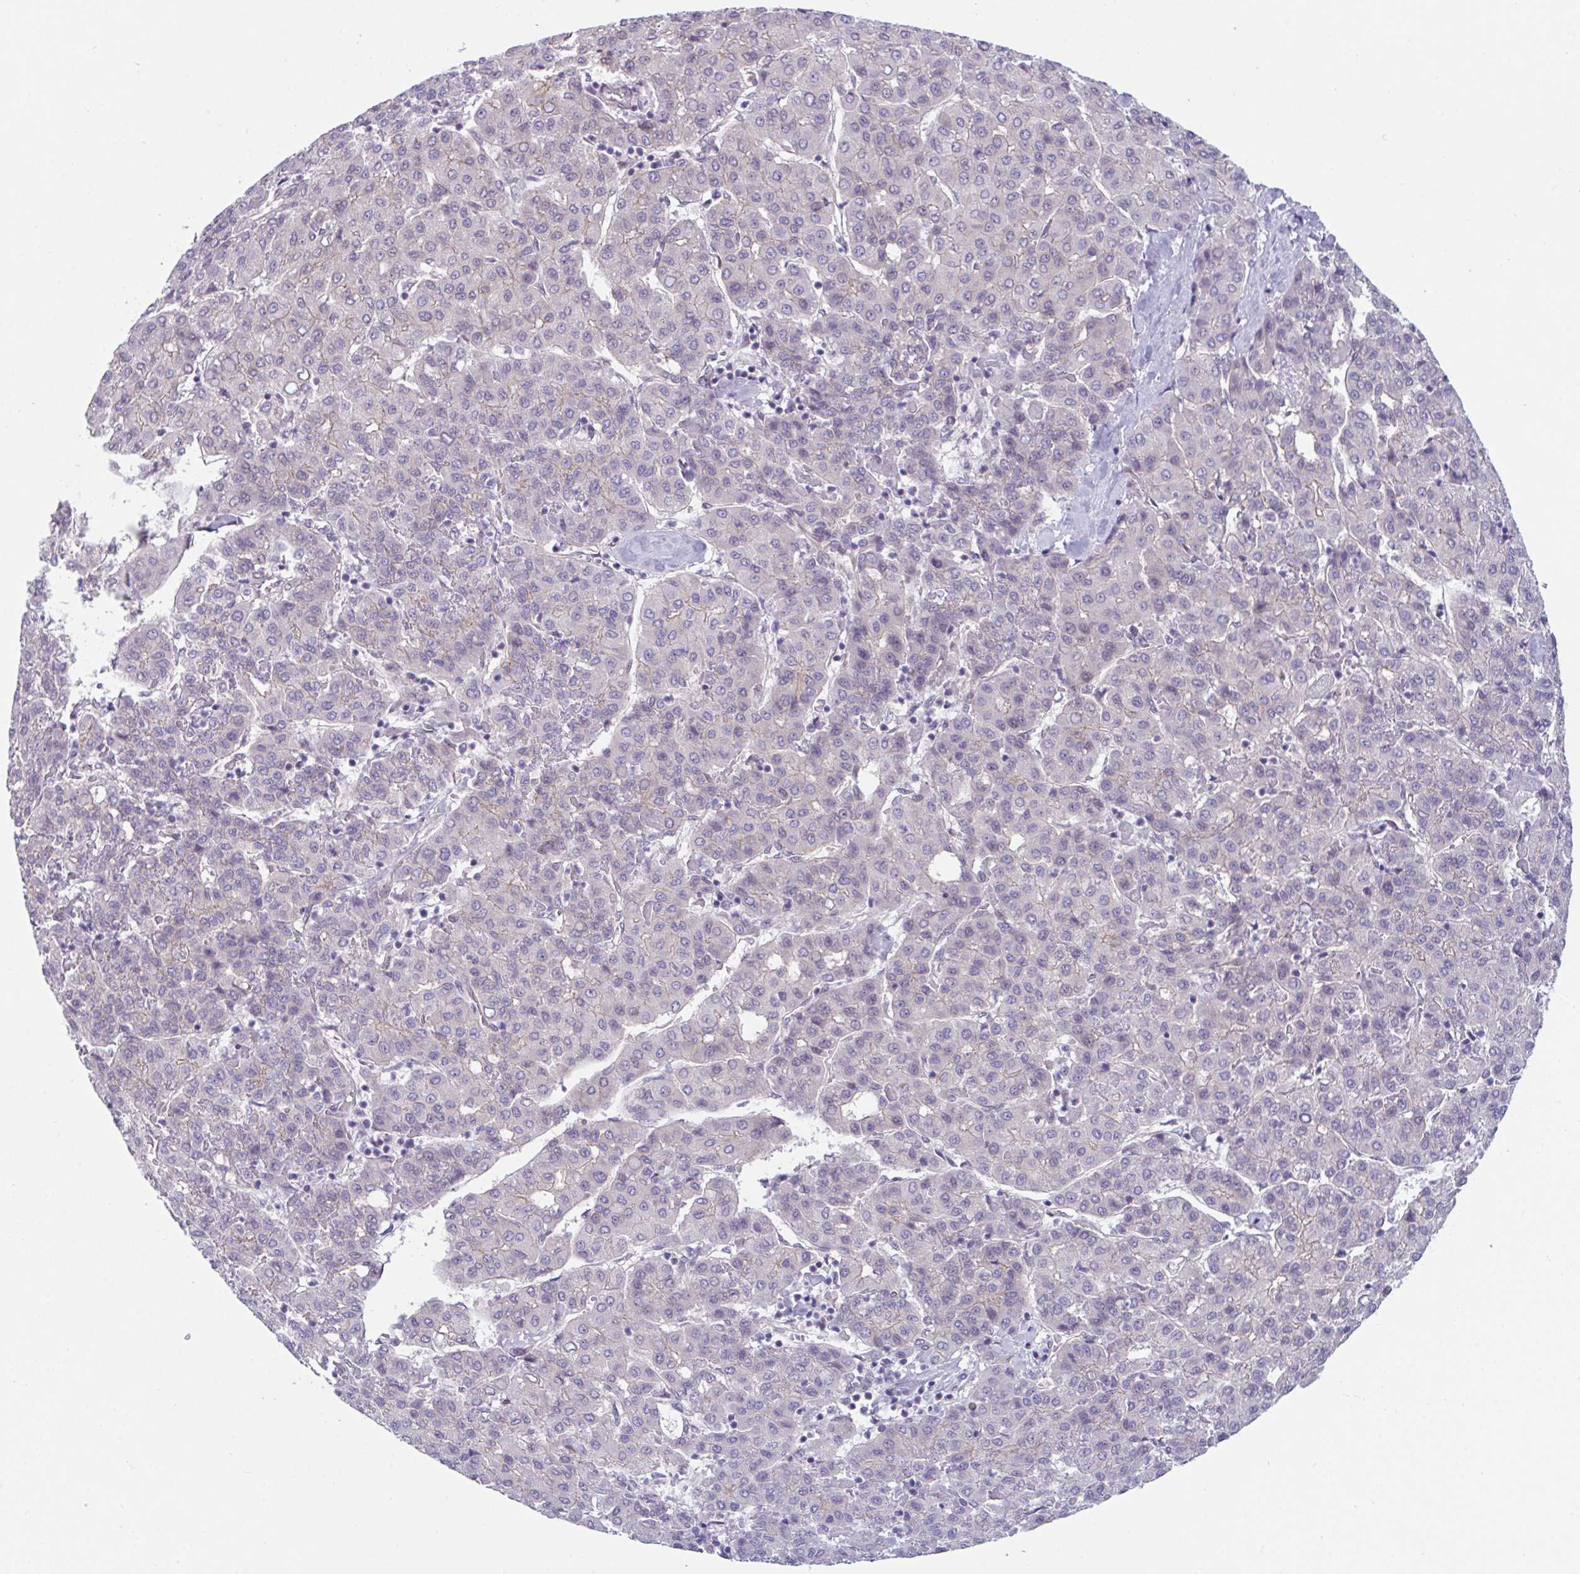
{"staining": {"intensity": "negative", "quantity": "none", "location": "none"}, "tissue": "liver cancer", "cell_type": "Tumor cells", "image_type": "cancer", "snomed": [{"axis": "morphology", "description": "Carcinoma, Hepatocellular, NOS"}, {"axis": "topography", "description": "Liver"}], "caption": "Tumor cells are negative for brown protein staining in liver hepatocellular carcinoma.", "gene": "ZBED3", "patient": {"sex": "male", "age": 65}}